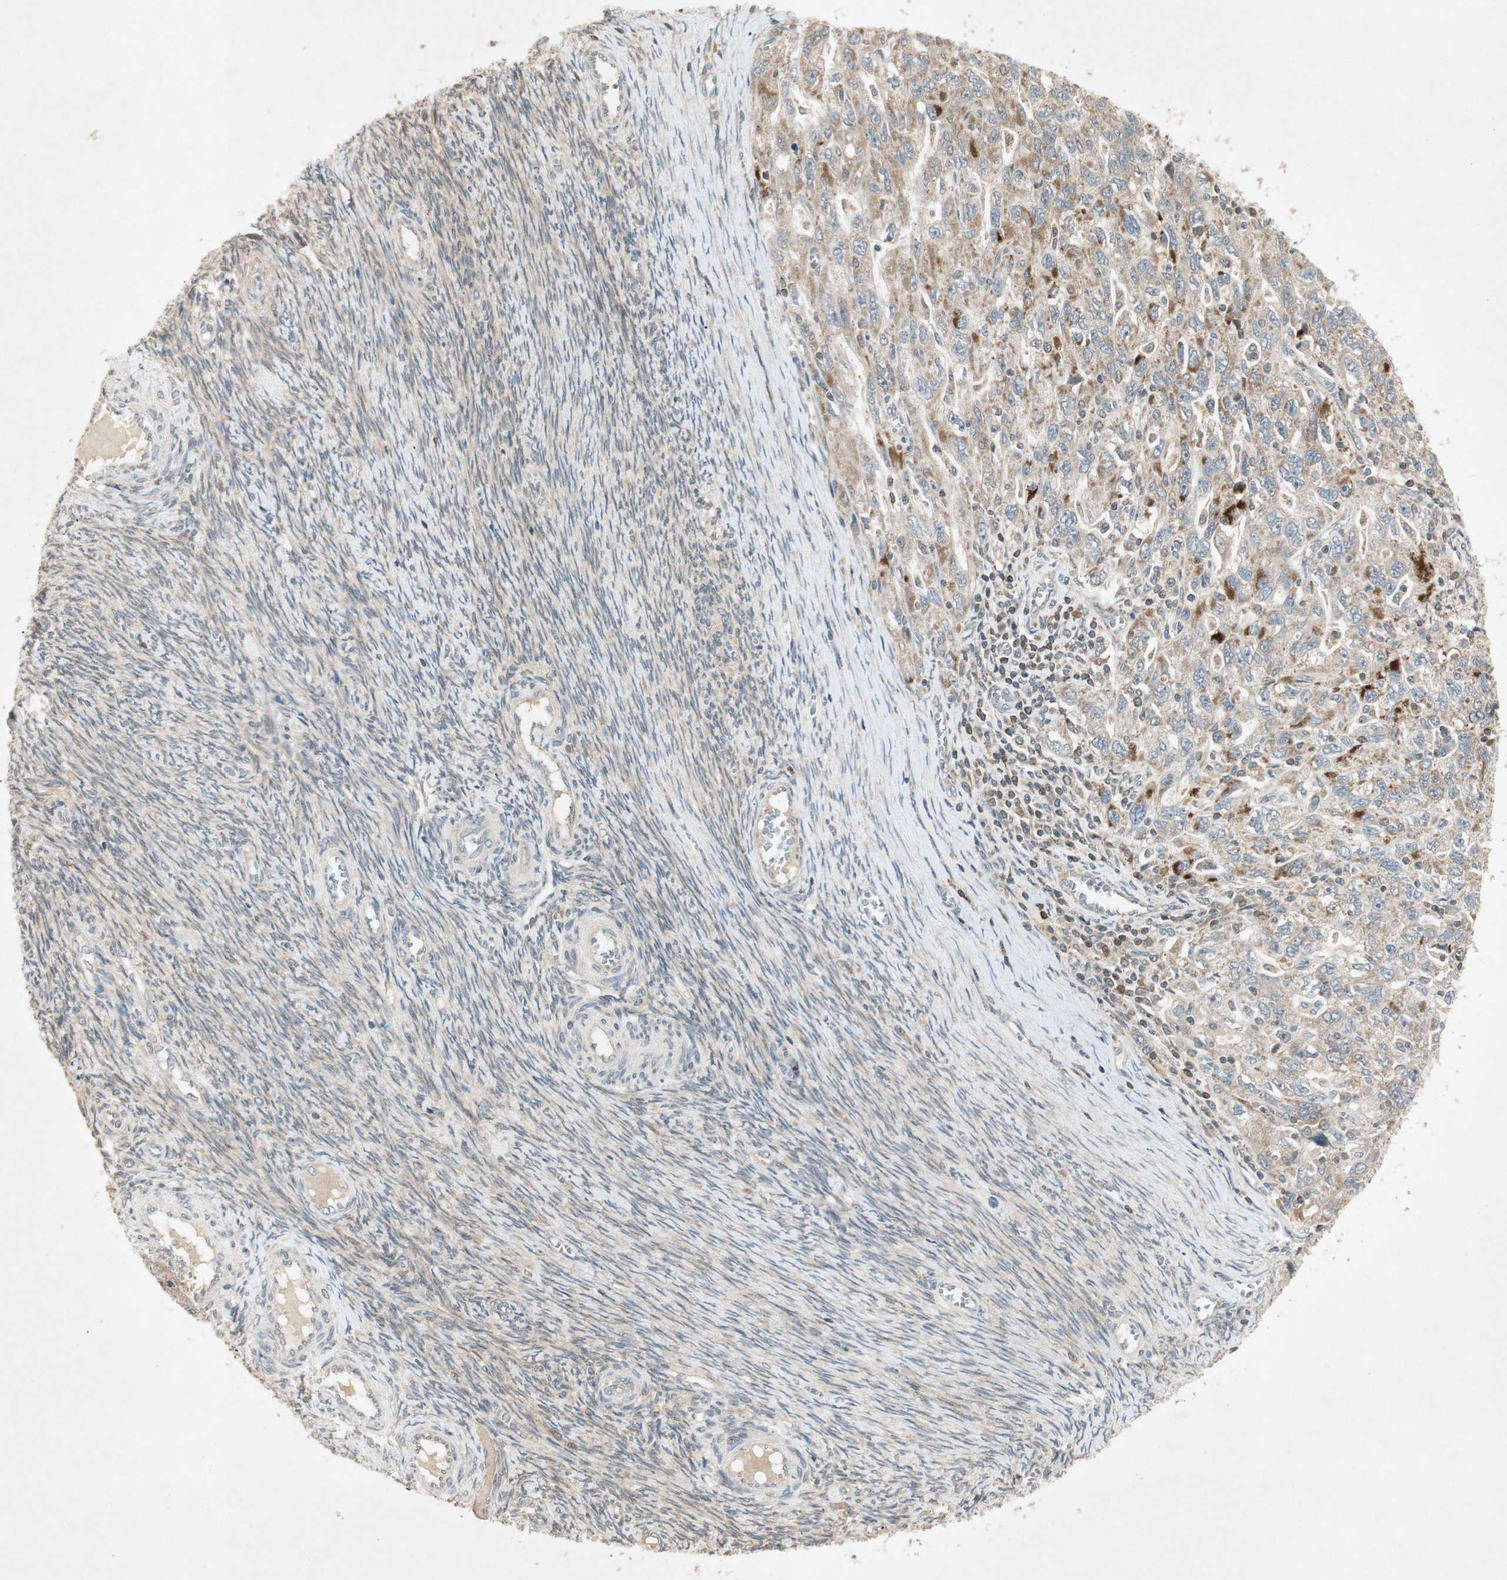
{"staining": {"intensity": "moderate", "quantity": ">75%", "location": "cytoplasmic/membranous"}, "tissue": "ovarian cancer", "cell_type": "Tumor cells", "image_type": "cancer", "snomed": [{"axis": "morphology", "description": "Carcinoma, NOS"}, {"axis": "morphology", "description": "Cystadenocarcinoma, serous, NOS"}, {"axis": "topography", "description": "Ovary"}], "caption": "The histopathology image exhibits a brown stain indicating the presence of a protein in the cytoplasmic/membranous of tumor cells in ovarian carcinoma.", "gene": "USP2", "patient": {"sex": "female", "age": 69}}